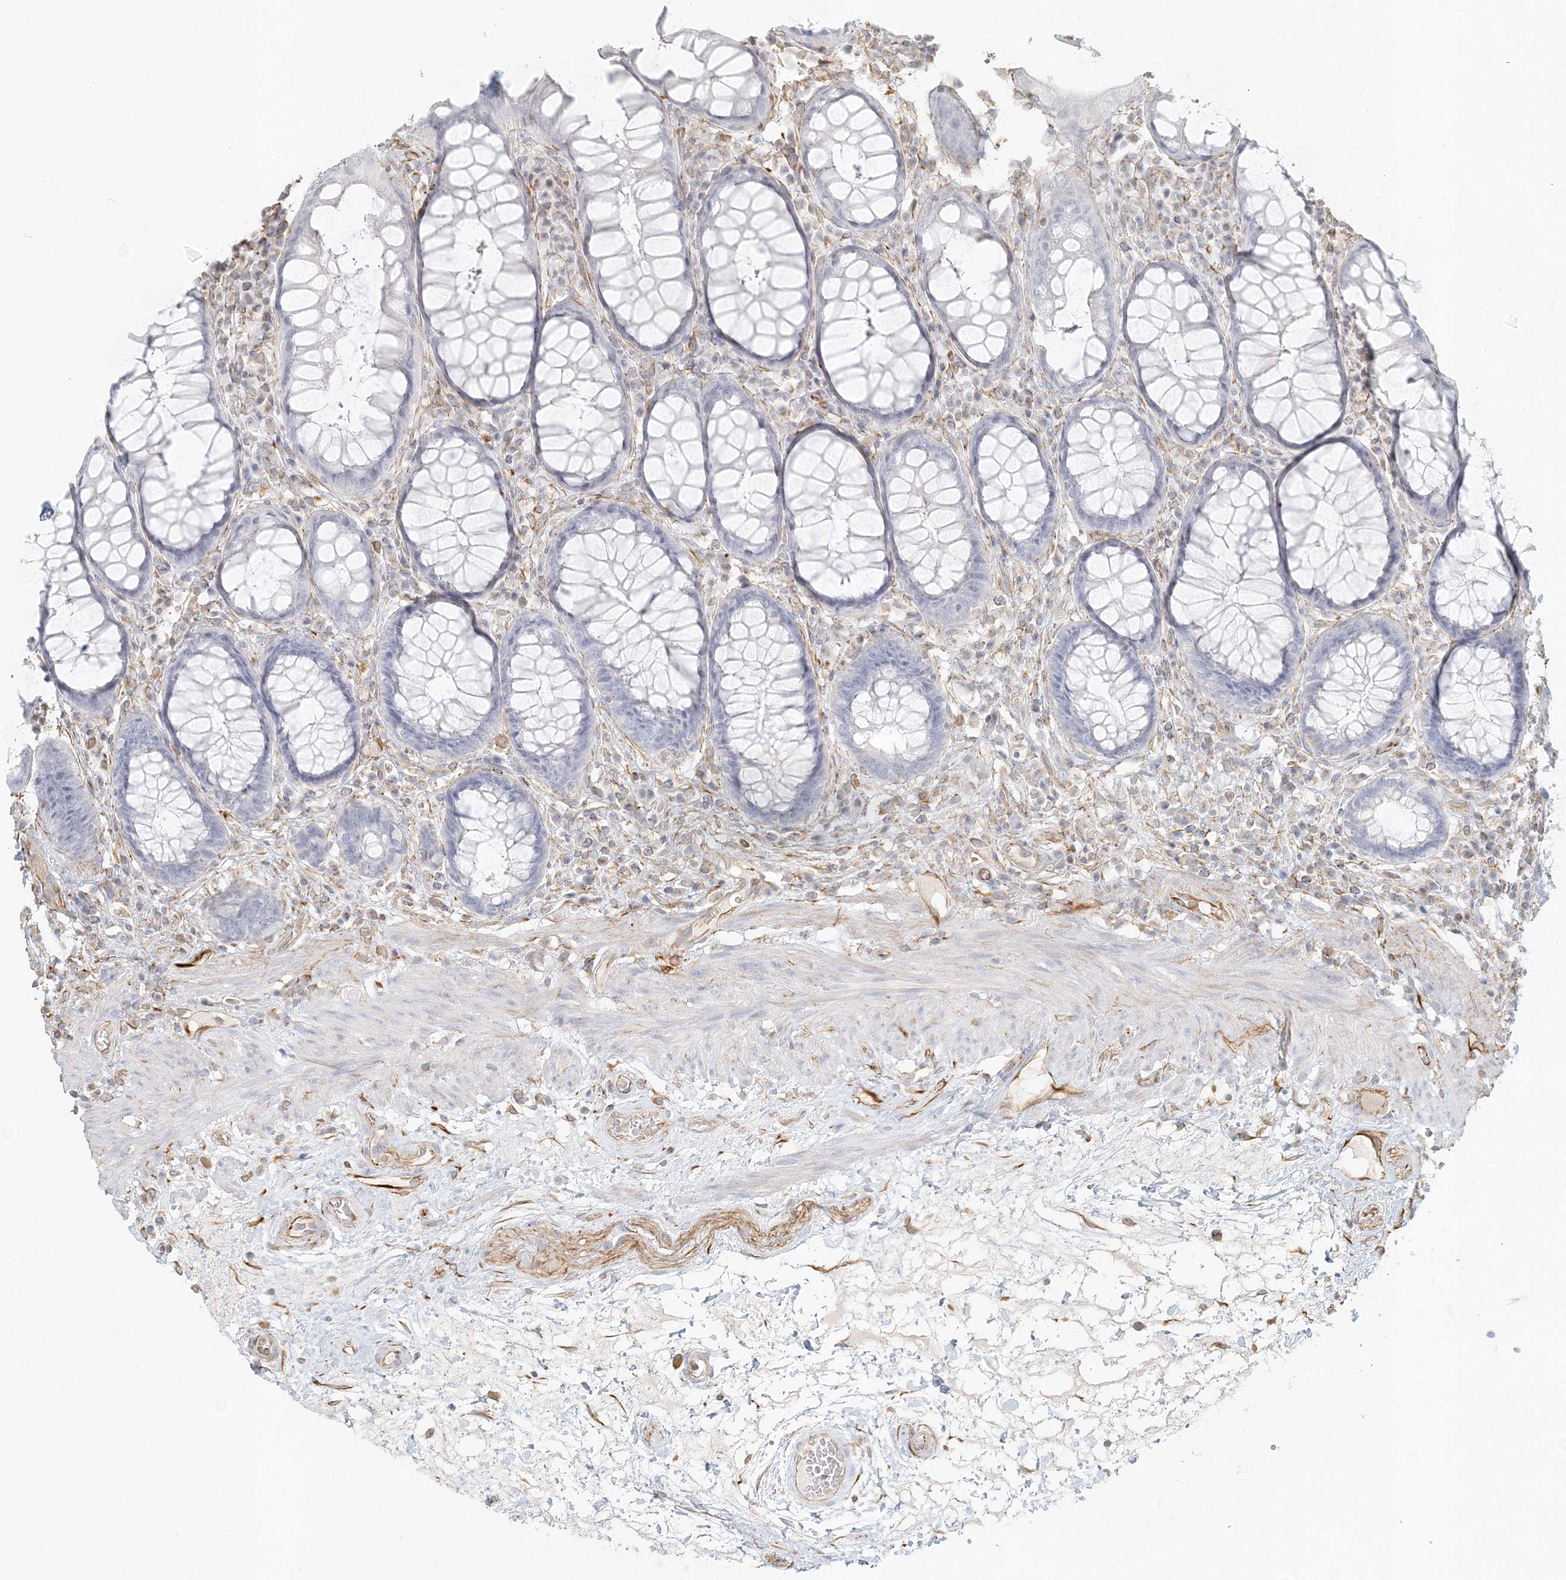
{"staining": {"intensity": "negative", "quantity": "none", "location": "none"}, "tissue": "rectum", "cell_type": "Glandular cells", "image_type": "normal", "snomed": [{"axis": "morphology", "description": "Normal tissue, NOS"}, {"axis": "topography", "description": "Rectum"}], "caption": "Immunohistochemical staining of unremarkable rectum demonstrates no significant expression in glandular cells. (IHC, brightfield microscopy, high magnification).", "gene": "DMRTB1", "patient": {"sex": "male", "age": 64}}